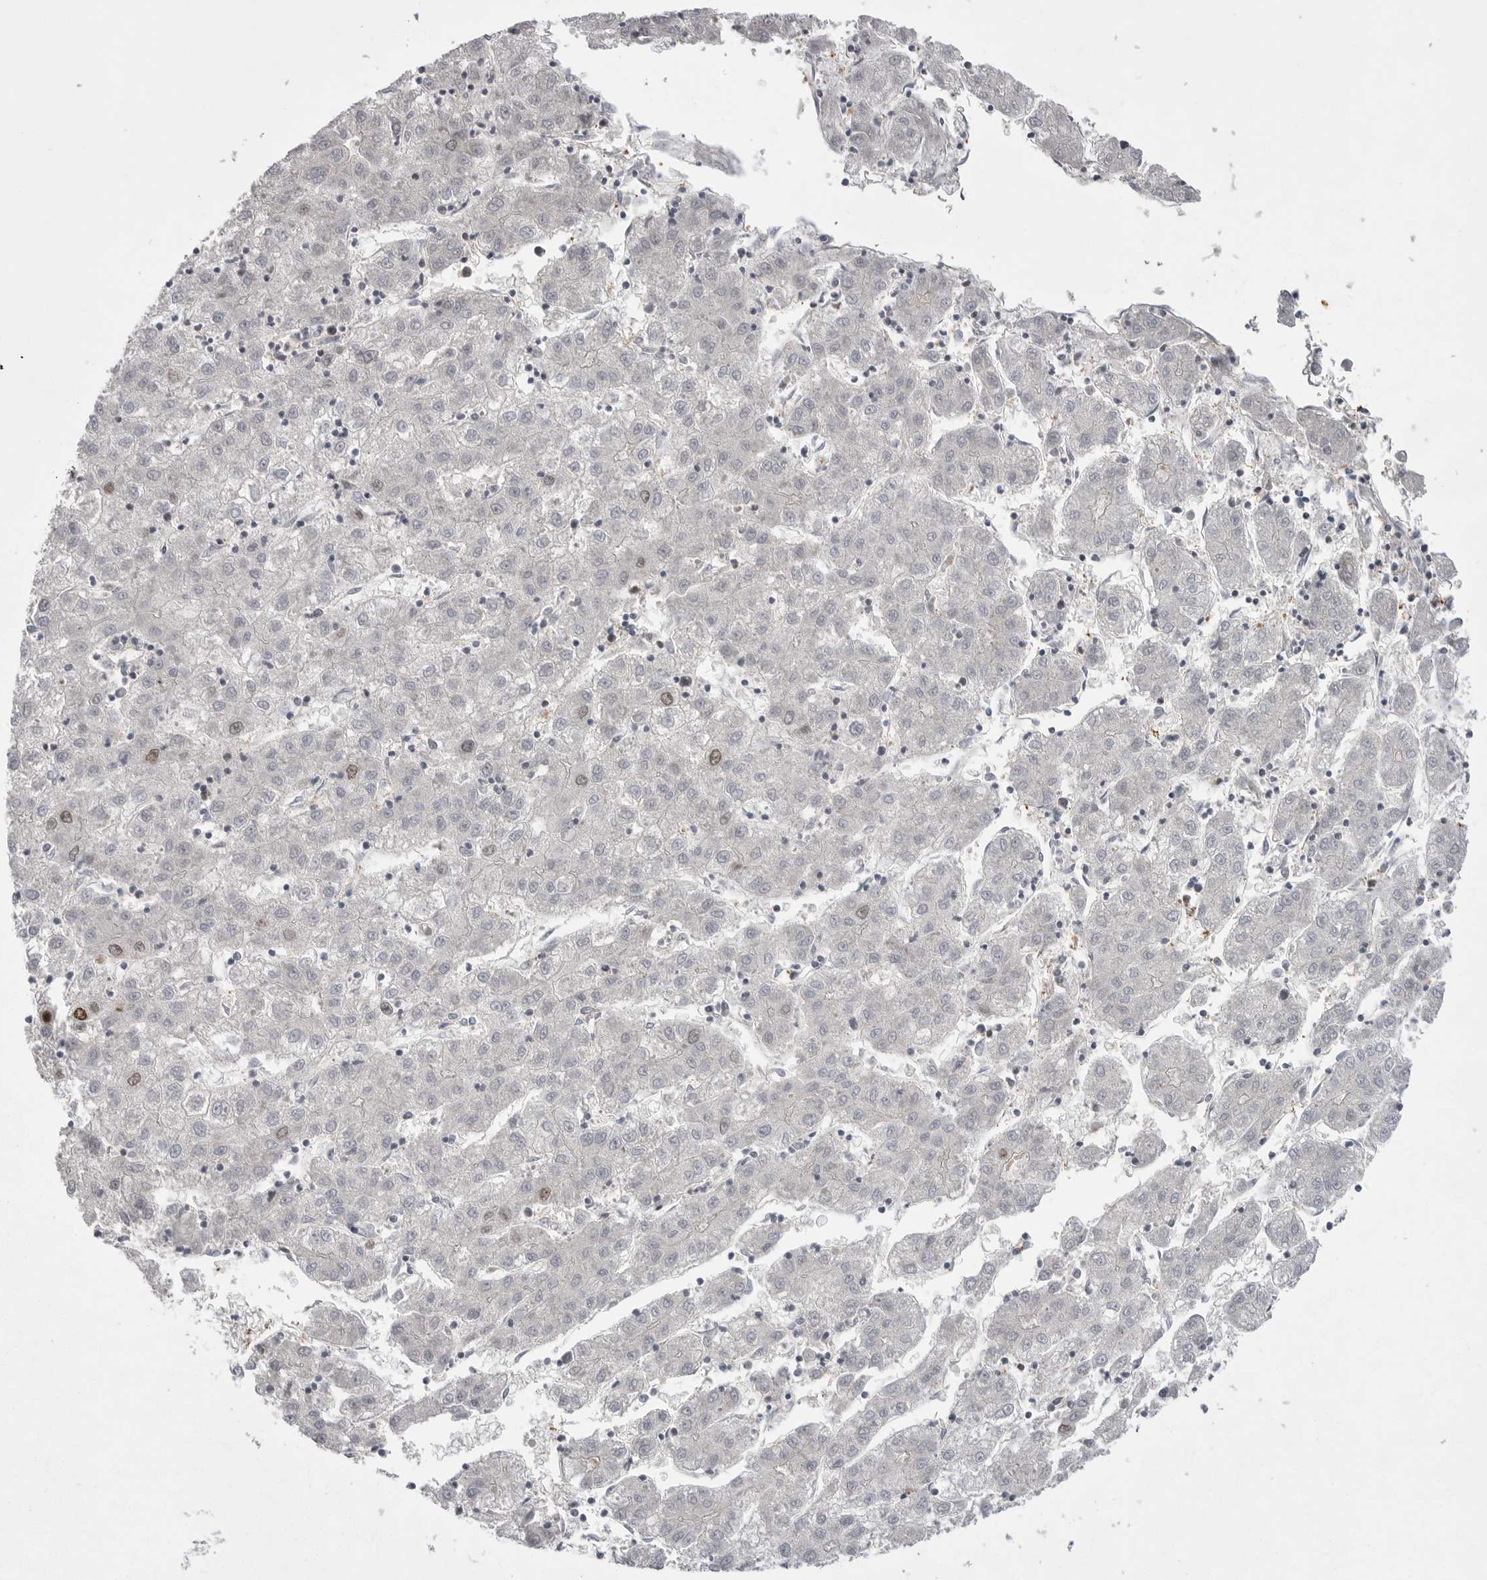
{"staining": {"intensity": "negative", "quantity": "none", "location": "none"}, "tissue": "liver cancer", "cell_type": "Tumor cells", "image_type": "cancer", "snomed": [{"axis": "morphology", "description": "Carcinoma, Hepatocellular, NOS"}, {"axis": "topography", "description": "Liver"}], "caption": "DAB immunohistochemical staining of liver cancer (hepatocellular carcinoma) demonstrates no significant staining in tumor cells.", "gene": "TOP2A", "patient": {"sex": "male", "age": 72}}